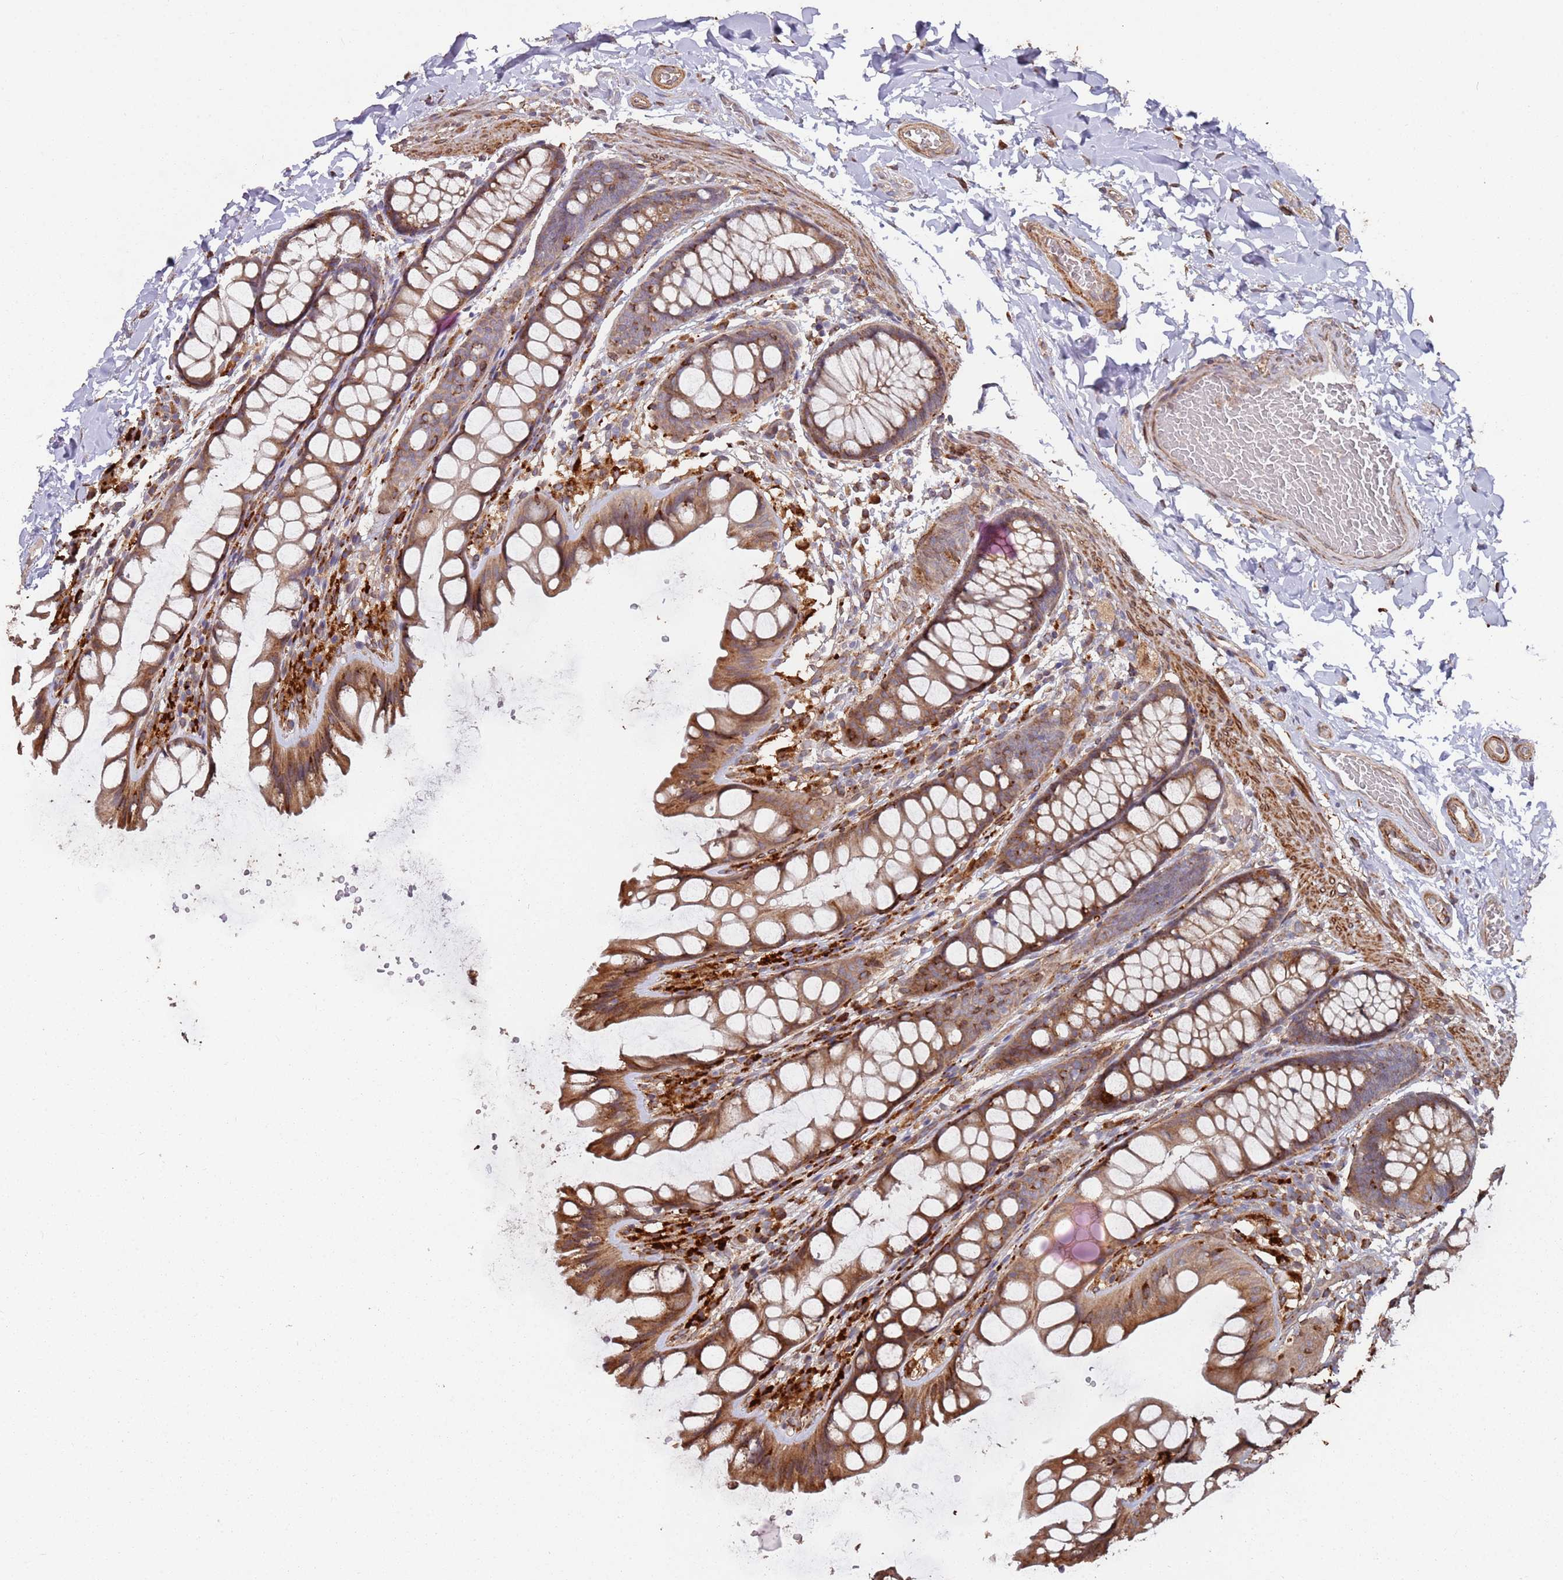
{"staining": {"intensity": "strong", "quantity": ">75%", "location": "cytoplasmic/membranous"}, "tissue": "colon", "cell_type": "Endothelial cells", "image_type": "normal", "snomed": [{"axis": "morphology", "description": "Normal tissue, NOS"}, {"axis": "topography", "description": "Colon"}], "caption": "High-magnification brightfield microscopy of normal colon stained with DAB (brown) and counterstained with hematoxylin (blue). endothelial cells exhibit strong cytoplasmic/membranous staining is seen in about>75% of cells.", "gene": "LACC1", "patient": {"sex": "male", "age": 47}}